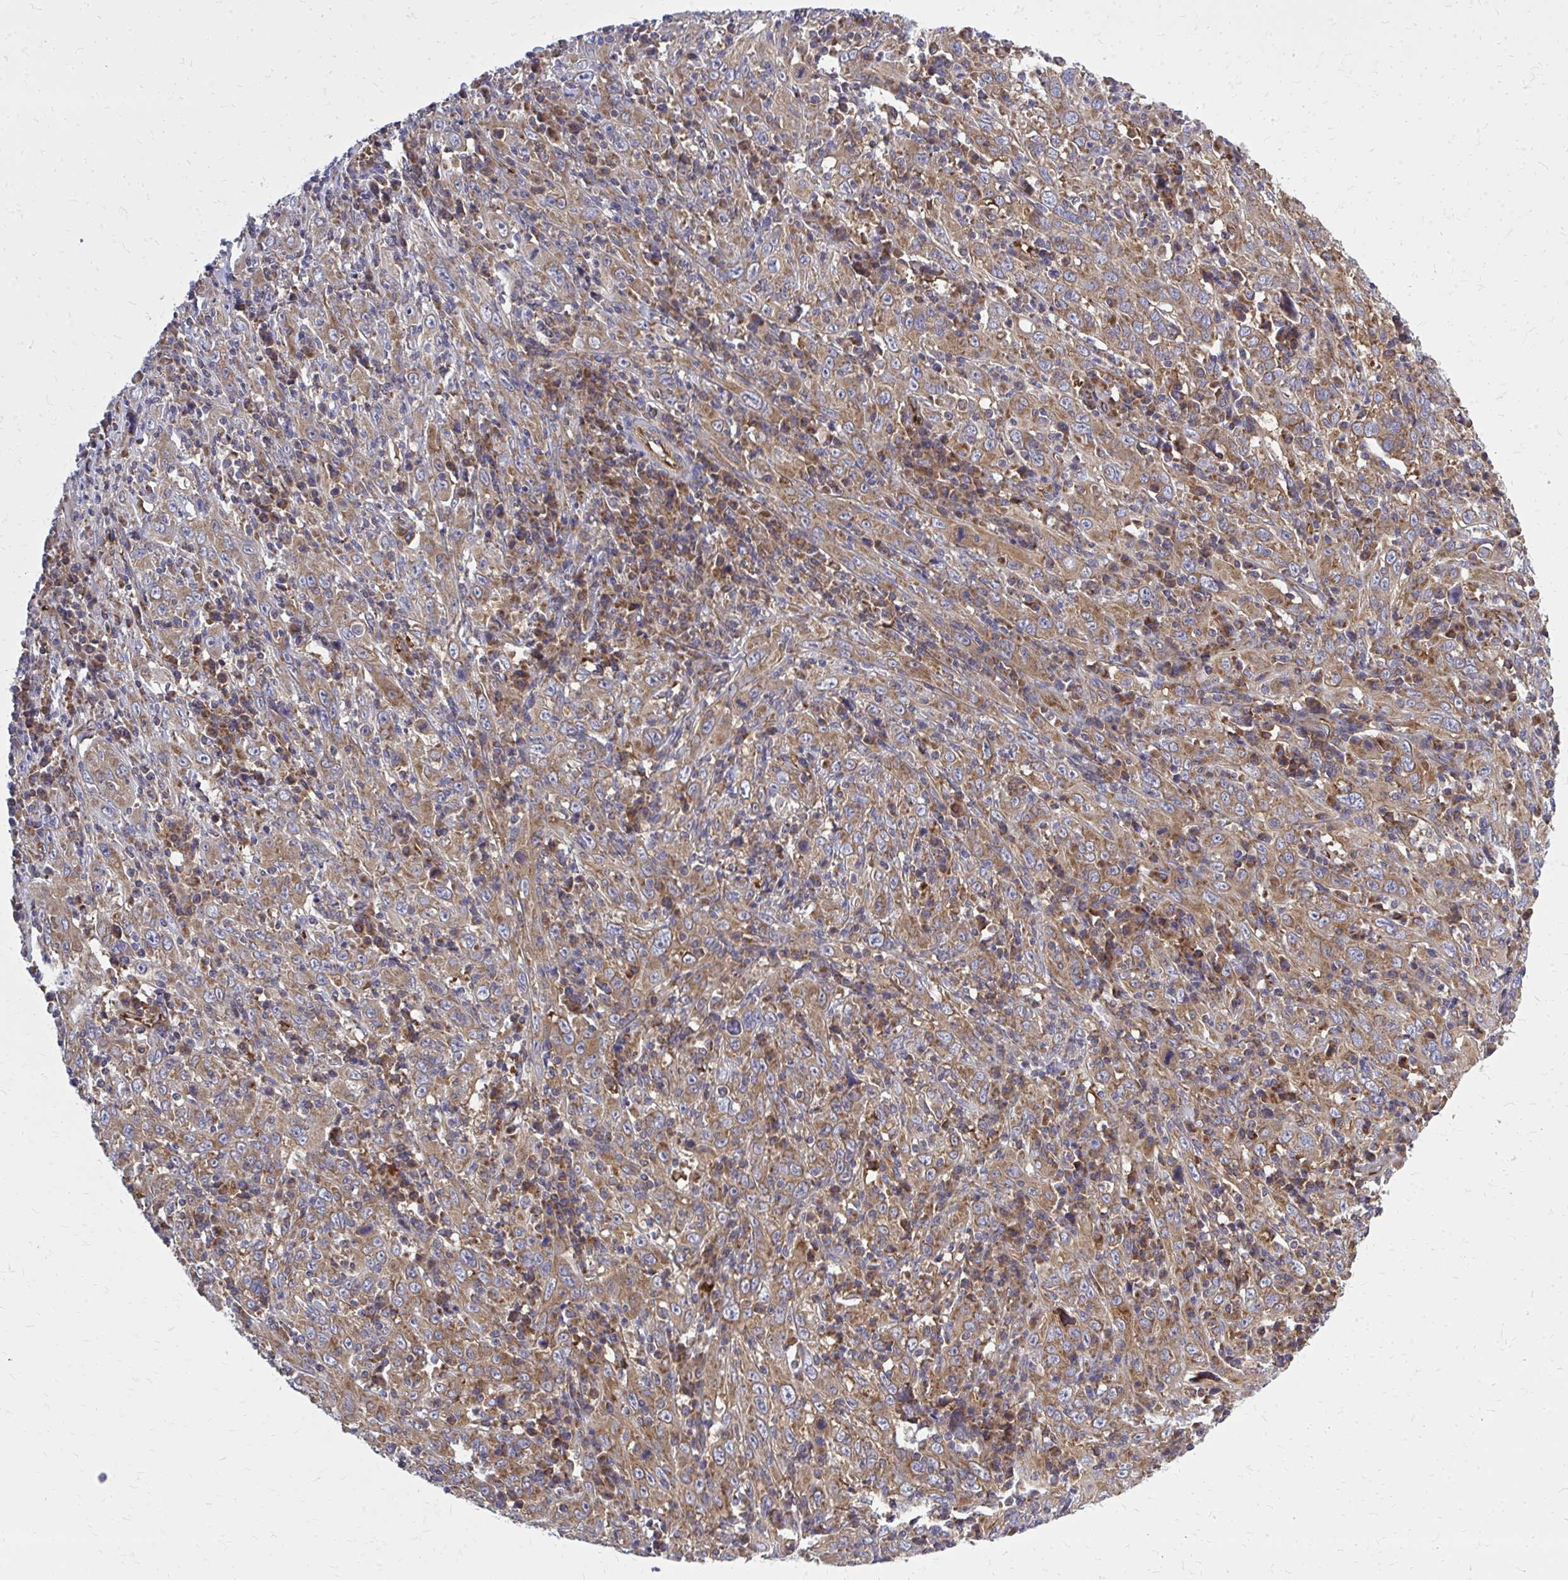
{"staining": {"intensity": "moderate", "quantity": ">75%", "location": "cytoplasmic/membranous"}, "tissue": "cervical cancer", "cell_type": "Tumor cells", "image_type": "cancer", "snomed": [{"axis": "morphology", "description": "Squamous cell carcinoma, NOS"}, {"axis": "topography", "description": "Cervix"}], "caption": "Immunohistochemistry (IHC) (DAB (3,3'-diaminobenzidine)) staining of human cervical cancer shows moderate cytoplasmic/membranous protein staining in about >75% of tumor cells.", "gene": "PDK4", "patient": {"sex": "female", "age": 46}}